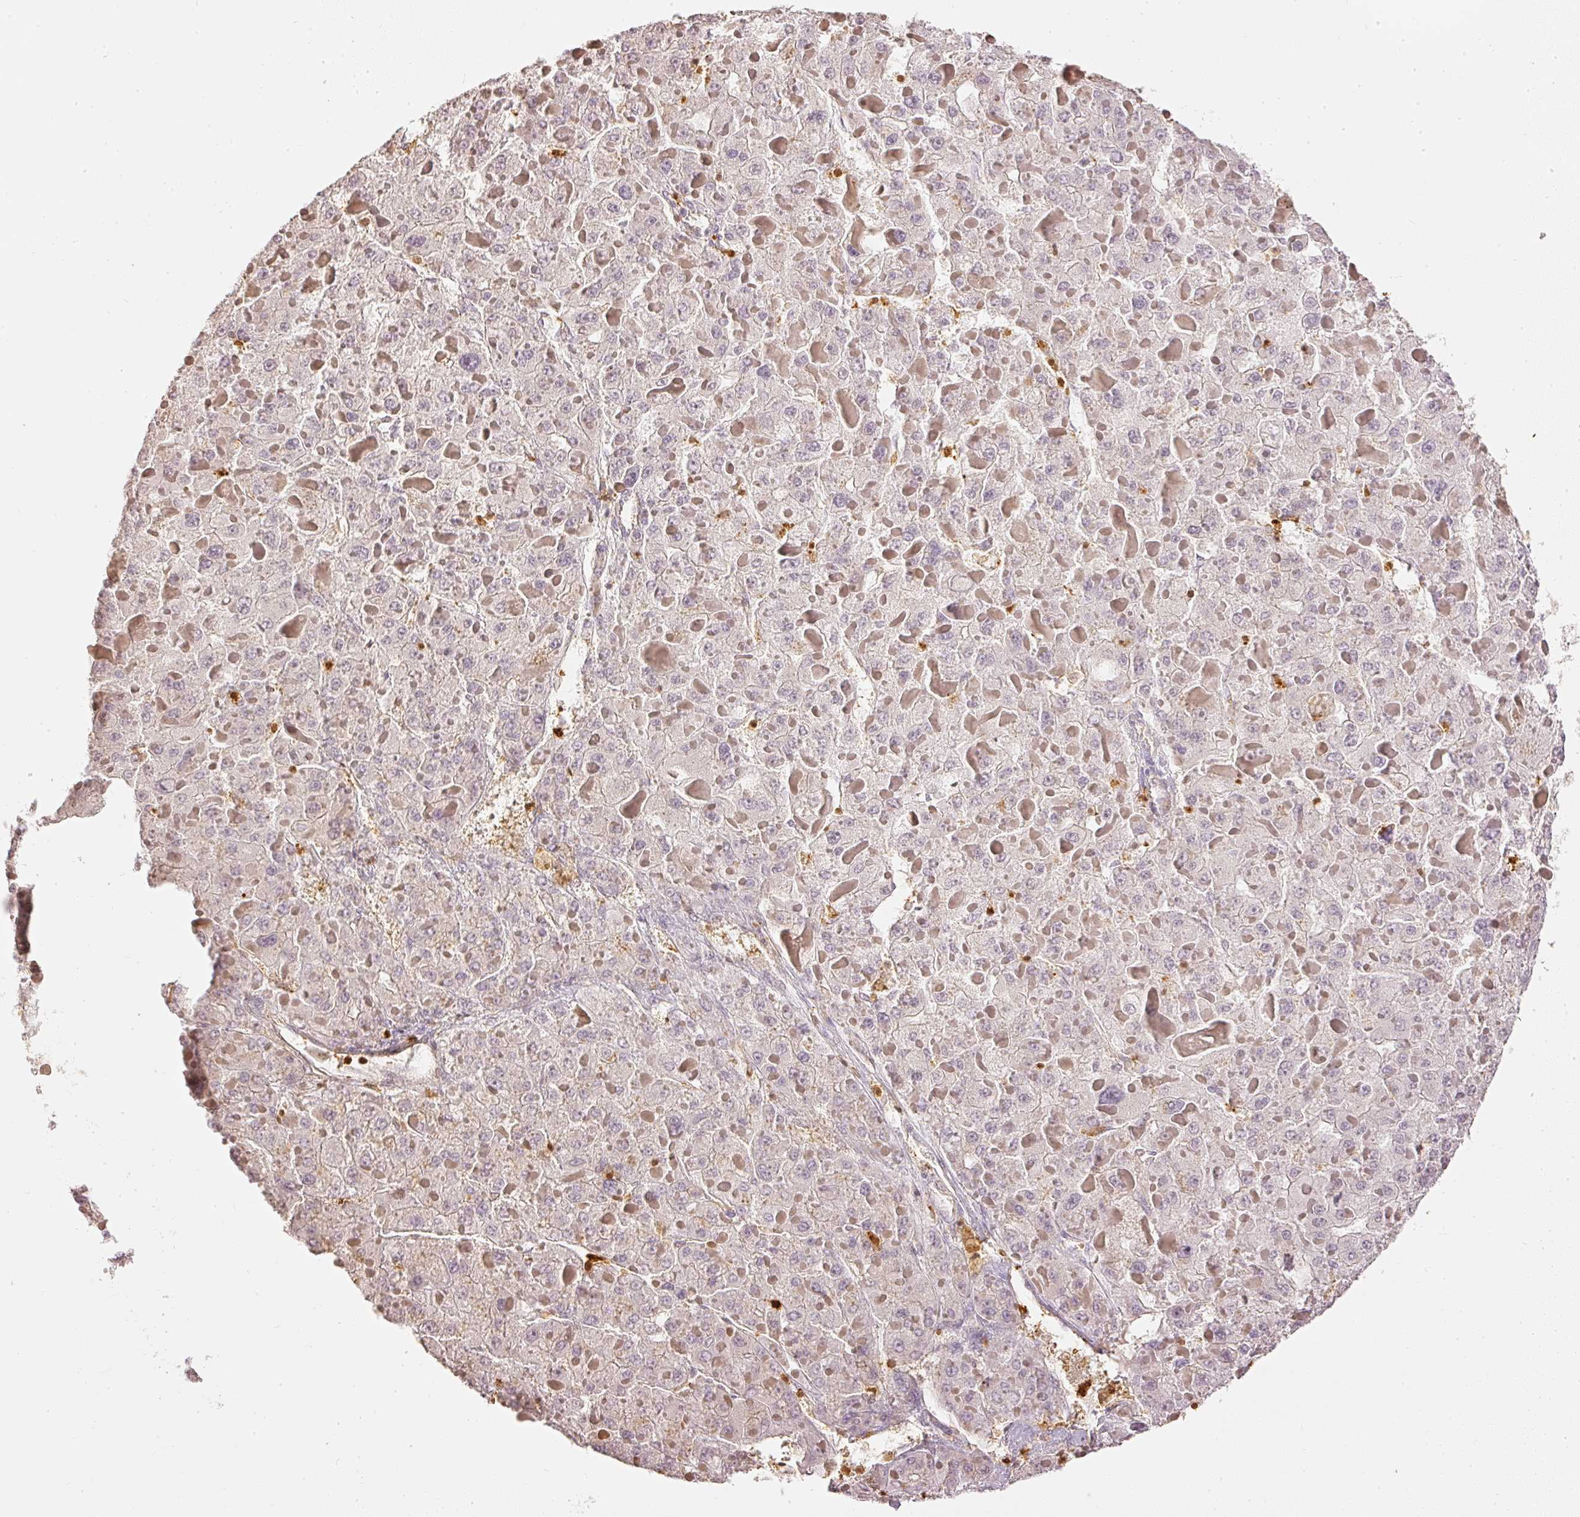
{"staining": {"intensity": "negative", "quantity": "none", "location": "none"}, "tissue": "liver cancer", "cell_type": "Tumor cells", "image_type": "cancer", "snomed": [{"axis": "morphology", "description": "Carcinoma, Hepatocellular, NOS"}, {"axis": "topography", "description": "Liver"}], "caption": "IHC of human hepatocellular carcinoma (liver) exhibits no positivity in tumor cells.", "gene": "PFN1", "patient": {"sex": "female", "age": 73}}